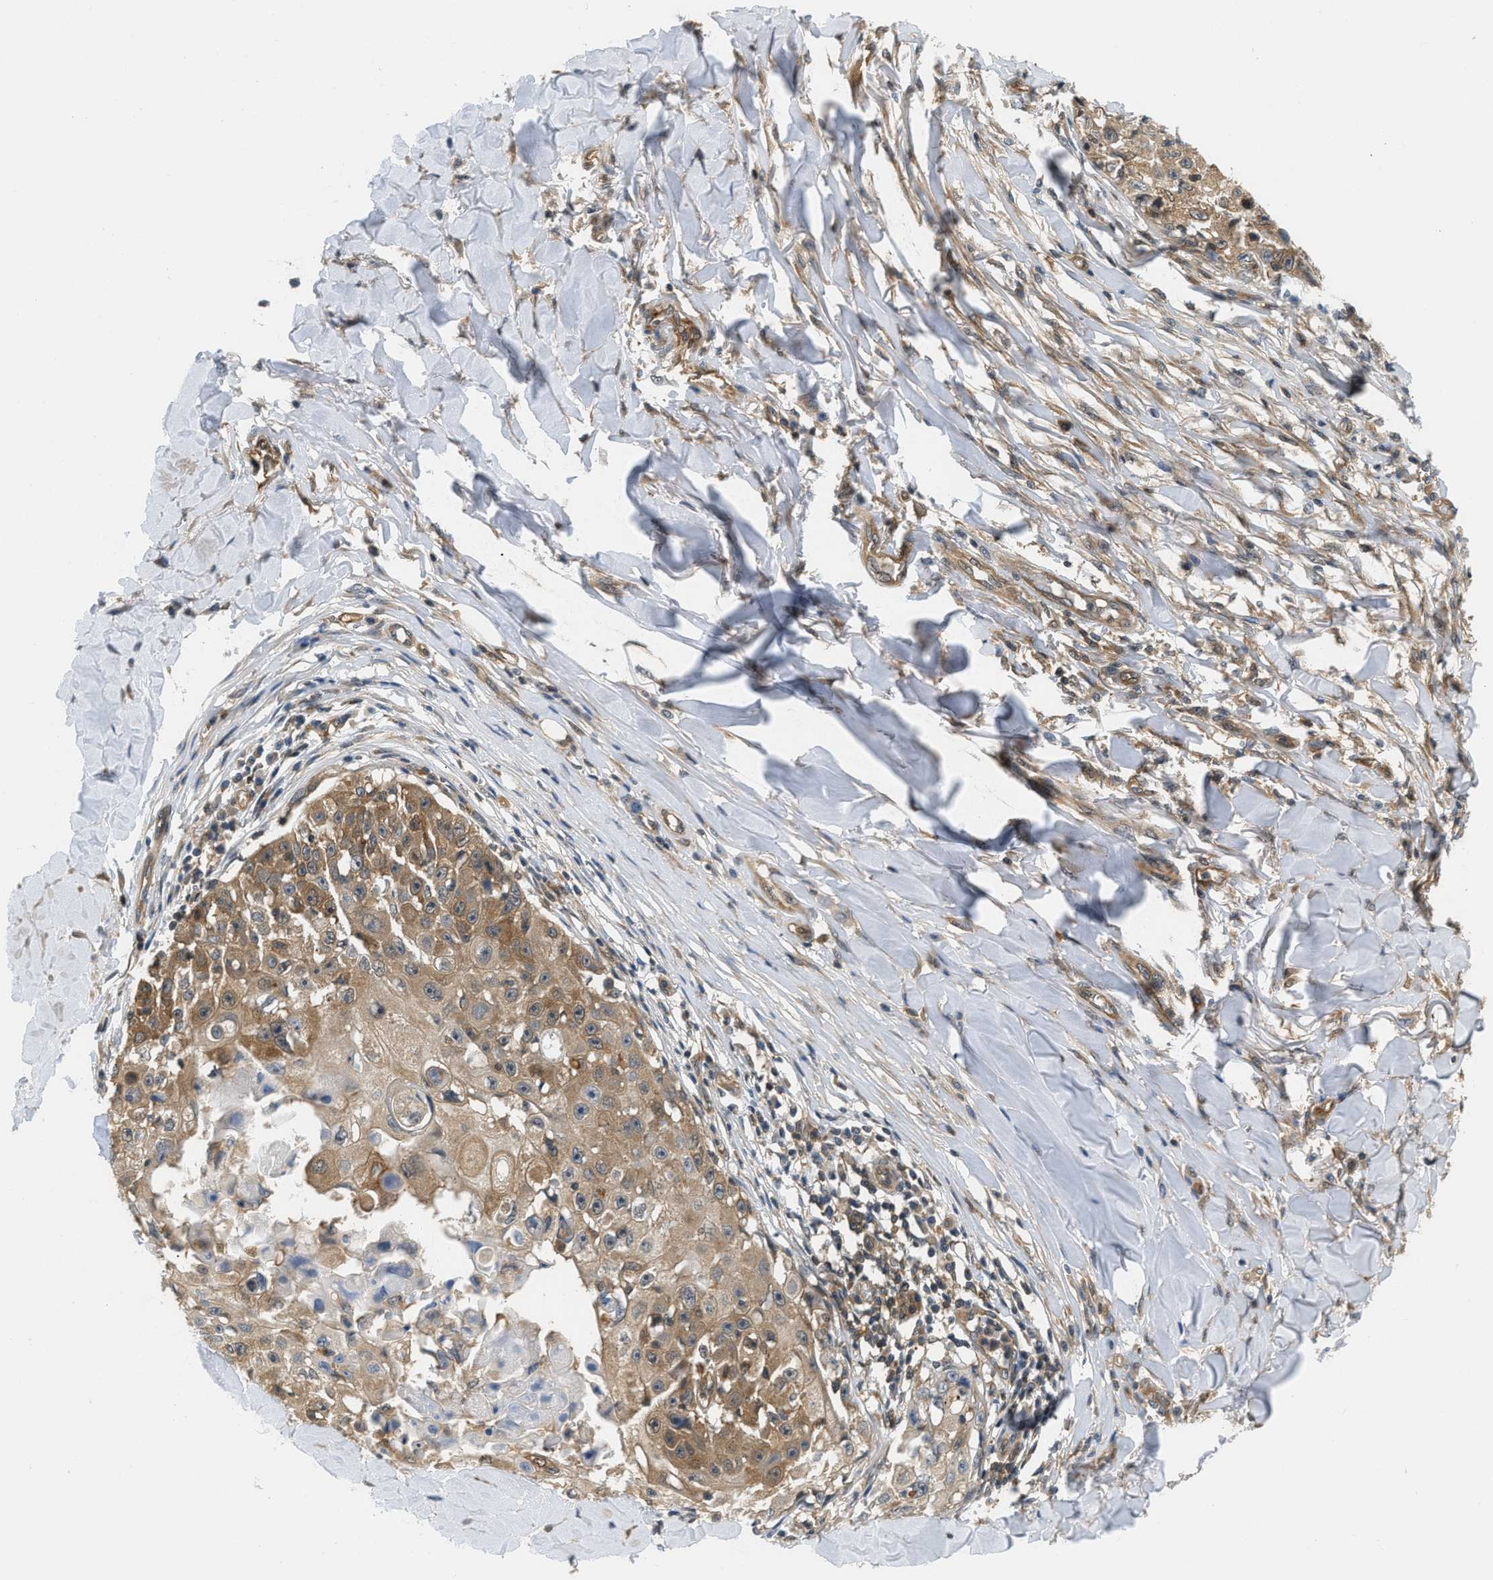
{"staining": {"intensity": "moderate", "quantity": ">75%", "location": "cytoplasmic/membranous"}, "tissue": "skin cancer", "cell_type": "Tumor cells", "image_type": "cancer", "snomed": [{"axis": "morphology", "description": "Squamous cell carcinoma, NOS"}, {"axis": "topography", "description": "Skin"}], "caption": "Immunohistochemistry micrograph of neoplastic tissue: human skin cancer (squamous cell carcinoma) stained using immunohistochemistry exhibits medium levels of moderate protein expression localized specifically in the cytoplasmic/membranous of tumor cells, appearing as a cytoplasmic/membranous brown color.", "gene": "EIF4EBP2", "patient": {"sex": "male", "age": 86}}